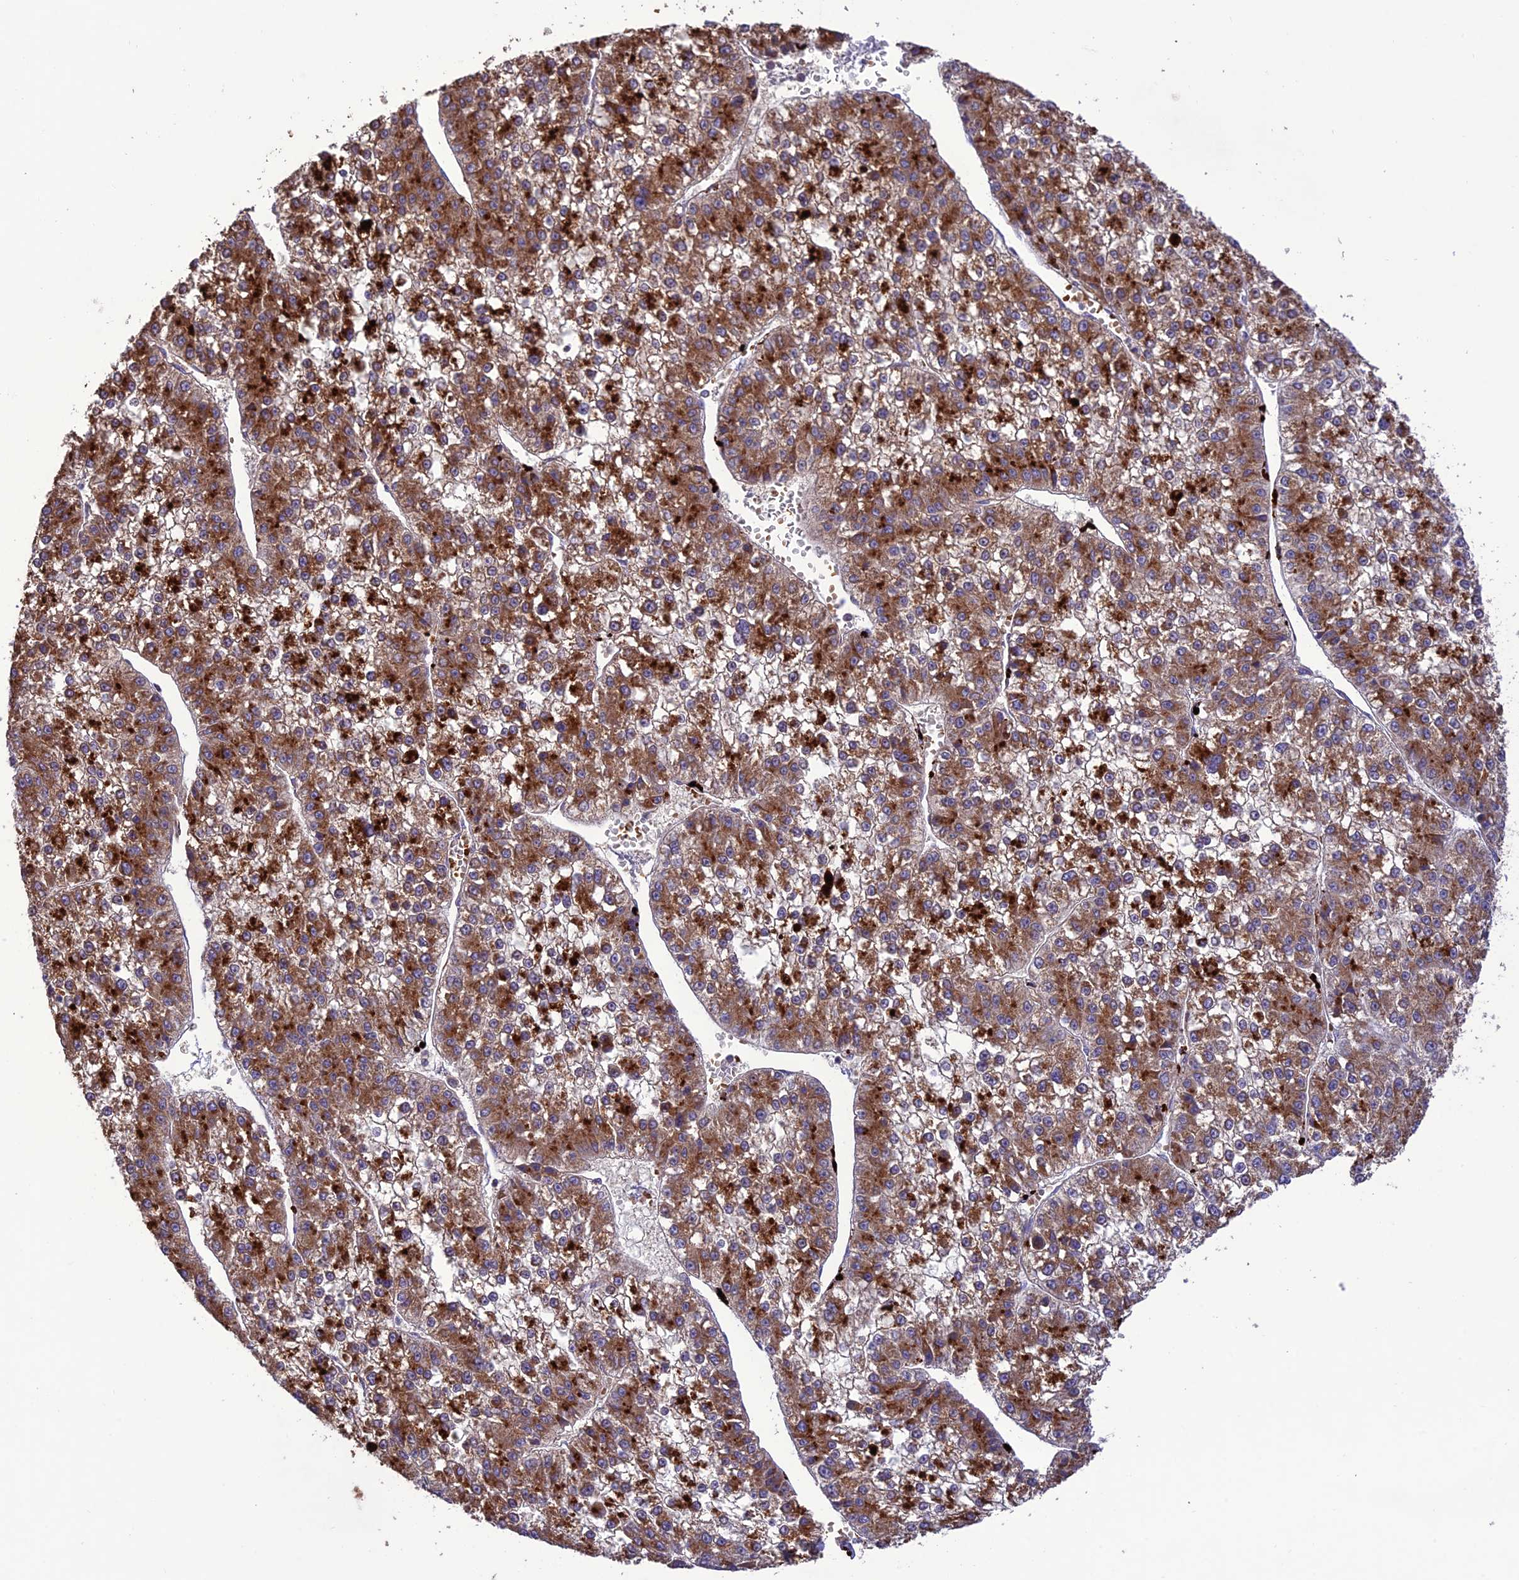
{"staining": {"intensity": "strong", "quantity": ">75%", "location": "cytoplasmic/membranous"}, "tissue": "liver cancer", "cell_type": "Tumor cells", "image_type": "cancer", "snomed": [{"axis": "morphology", "description": "Carcinoma, Hepatocellular, NOS"}, {"axis": "topography", "description": "Liver"}], "caption": "Strong cytoplasmic/membranous protein staining is identified in approximately >75% of tumor cells in liver cancer (hepatocellular carcinoma).", "gene": "NDUFAF1", "patient": {"sex": "female", "age": 73}}